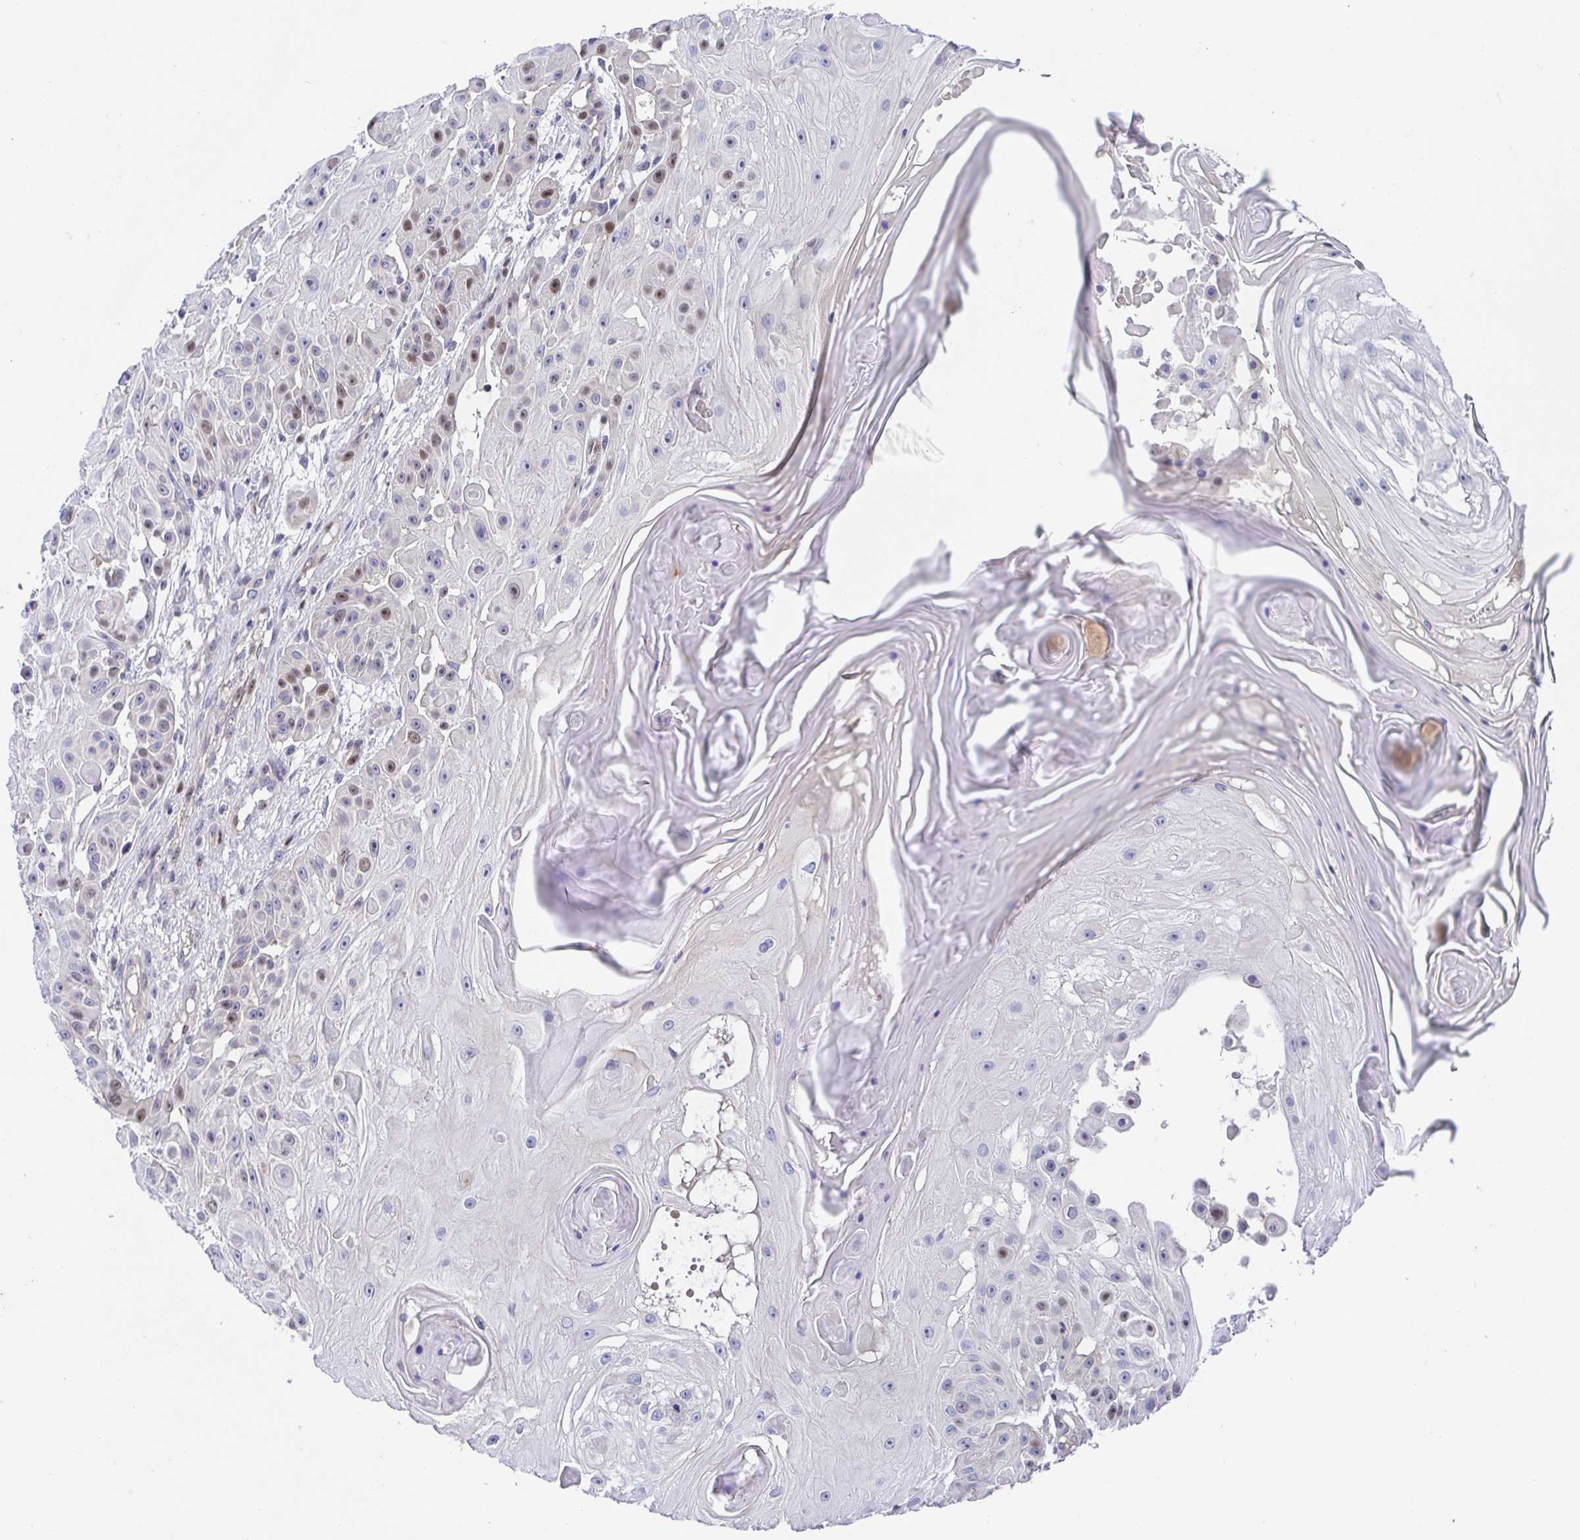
{"staining": {"intensity": "weak", "quantity": "<25%", "location": "nuclear"}, "tissue": "skin cancer", "cell_type": "Tumor cells", "image_type": "cancer", "snomed": [{"axis": "morphology", "description": "Squamous cell carcinoma, NOS"}, {"axis": "topography", "description": "Skin"}], "caption": "DAB immunohistochemical staining of skin cancer displays no significant positivity in tumor cells.", "gene": "TIMELESS", "patient": {"sex": "male", "age": 91}}